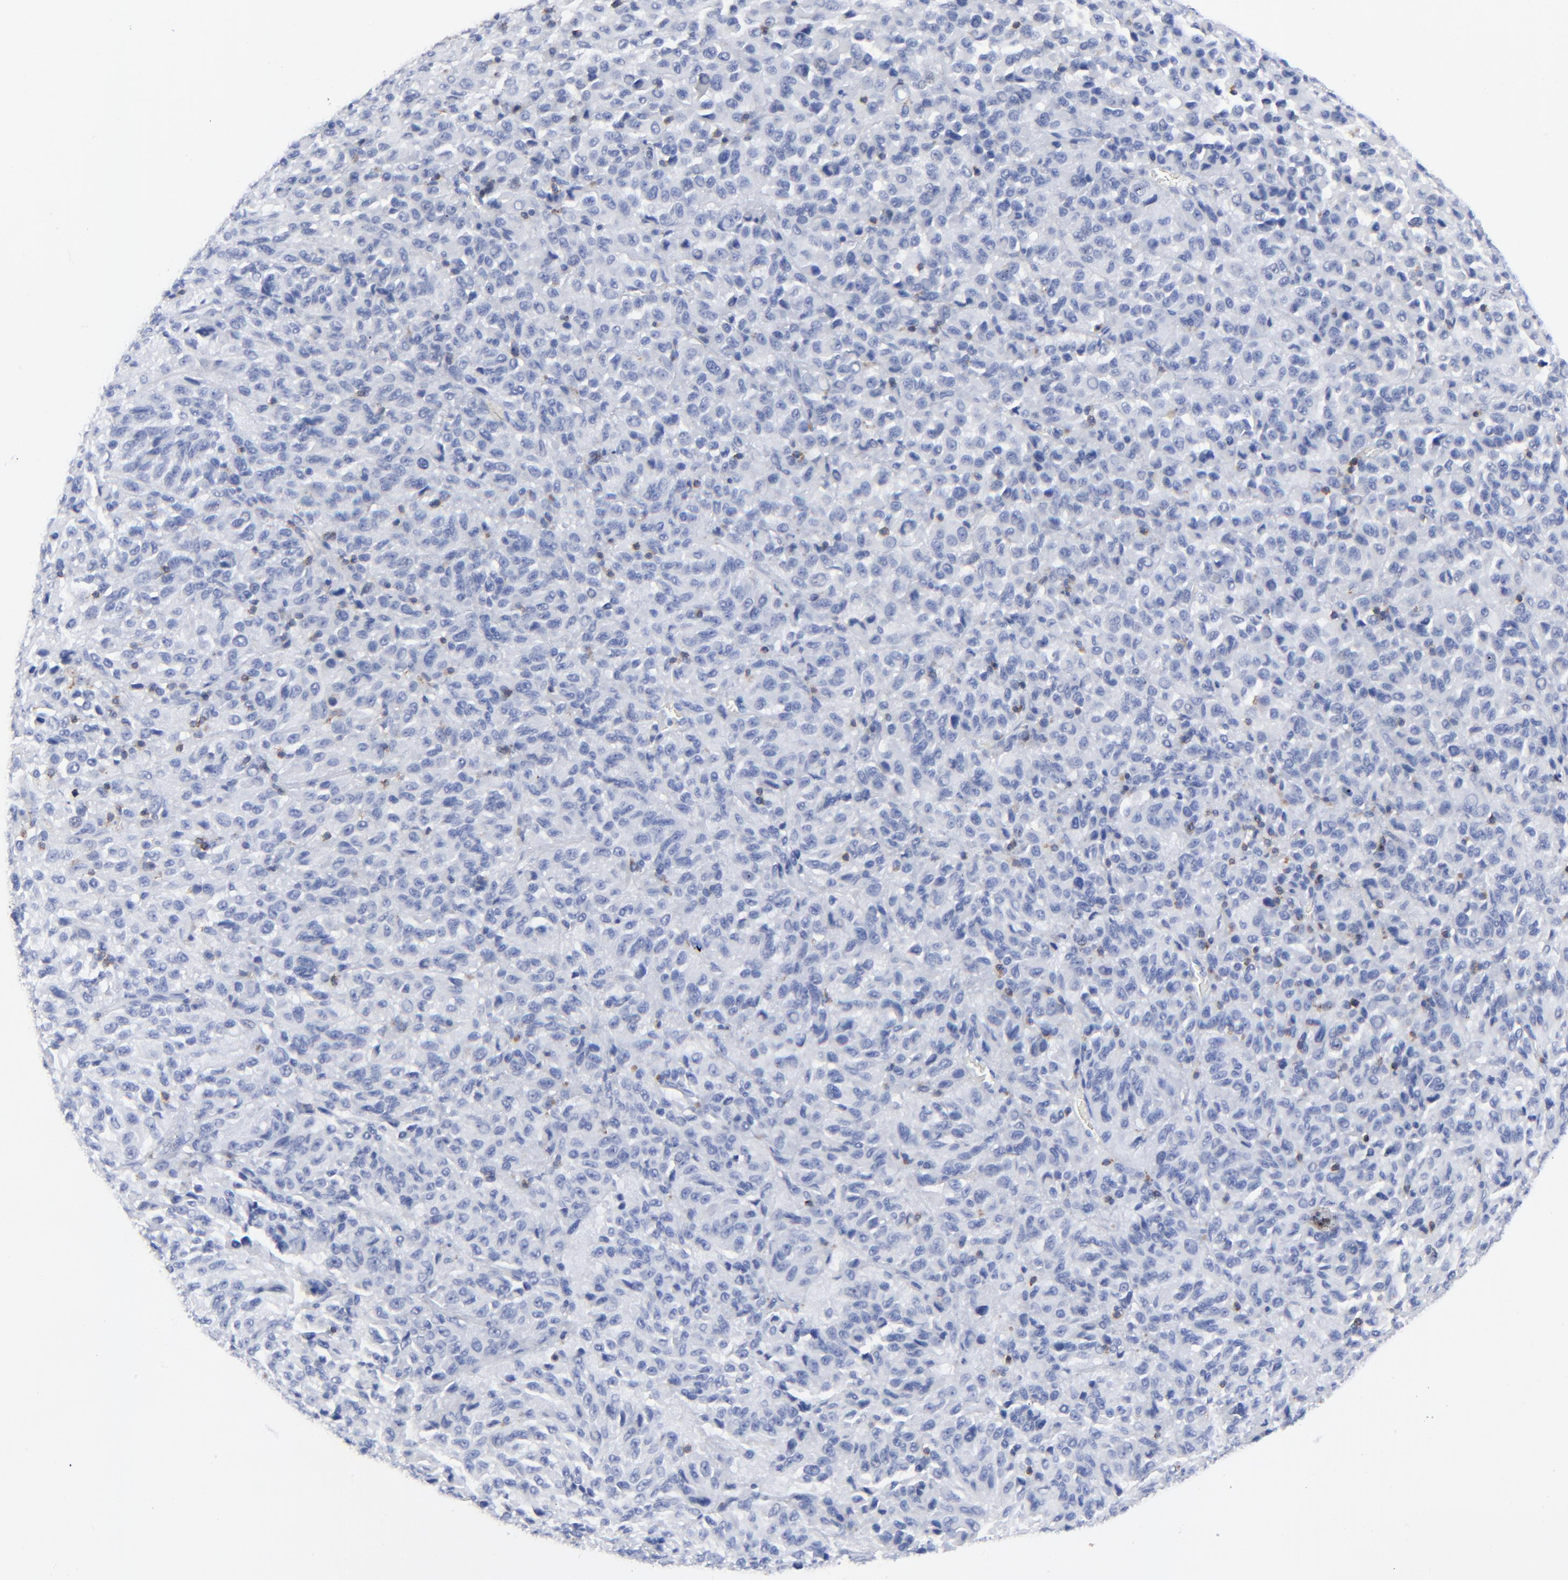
{"staining": {"intensity": "negative", "quantity": "none", "location": "none"}, "tissue": "melanoma", "cell_type": "Tumor cells", "image_type": "cancer", "snomed": [{"axis": "morphology", "description": "Malignant melanoma, Metastatic site"}, {"axis": "topography", "description": "Lung"}], "caption": "High power microscopy micrograph of an immunohistochemistry photomicrograph of melanoma, revealing no significant positivity in tumor cells. (Brightfield microscopy of DAB immunohistochemistry at high magnification).", "gene": "LCK", "patient": {"sex": "male", "age": 64}}